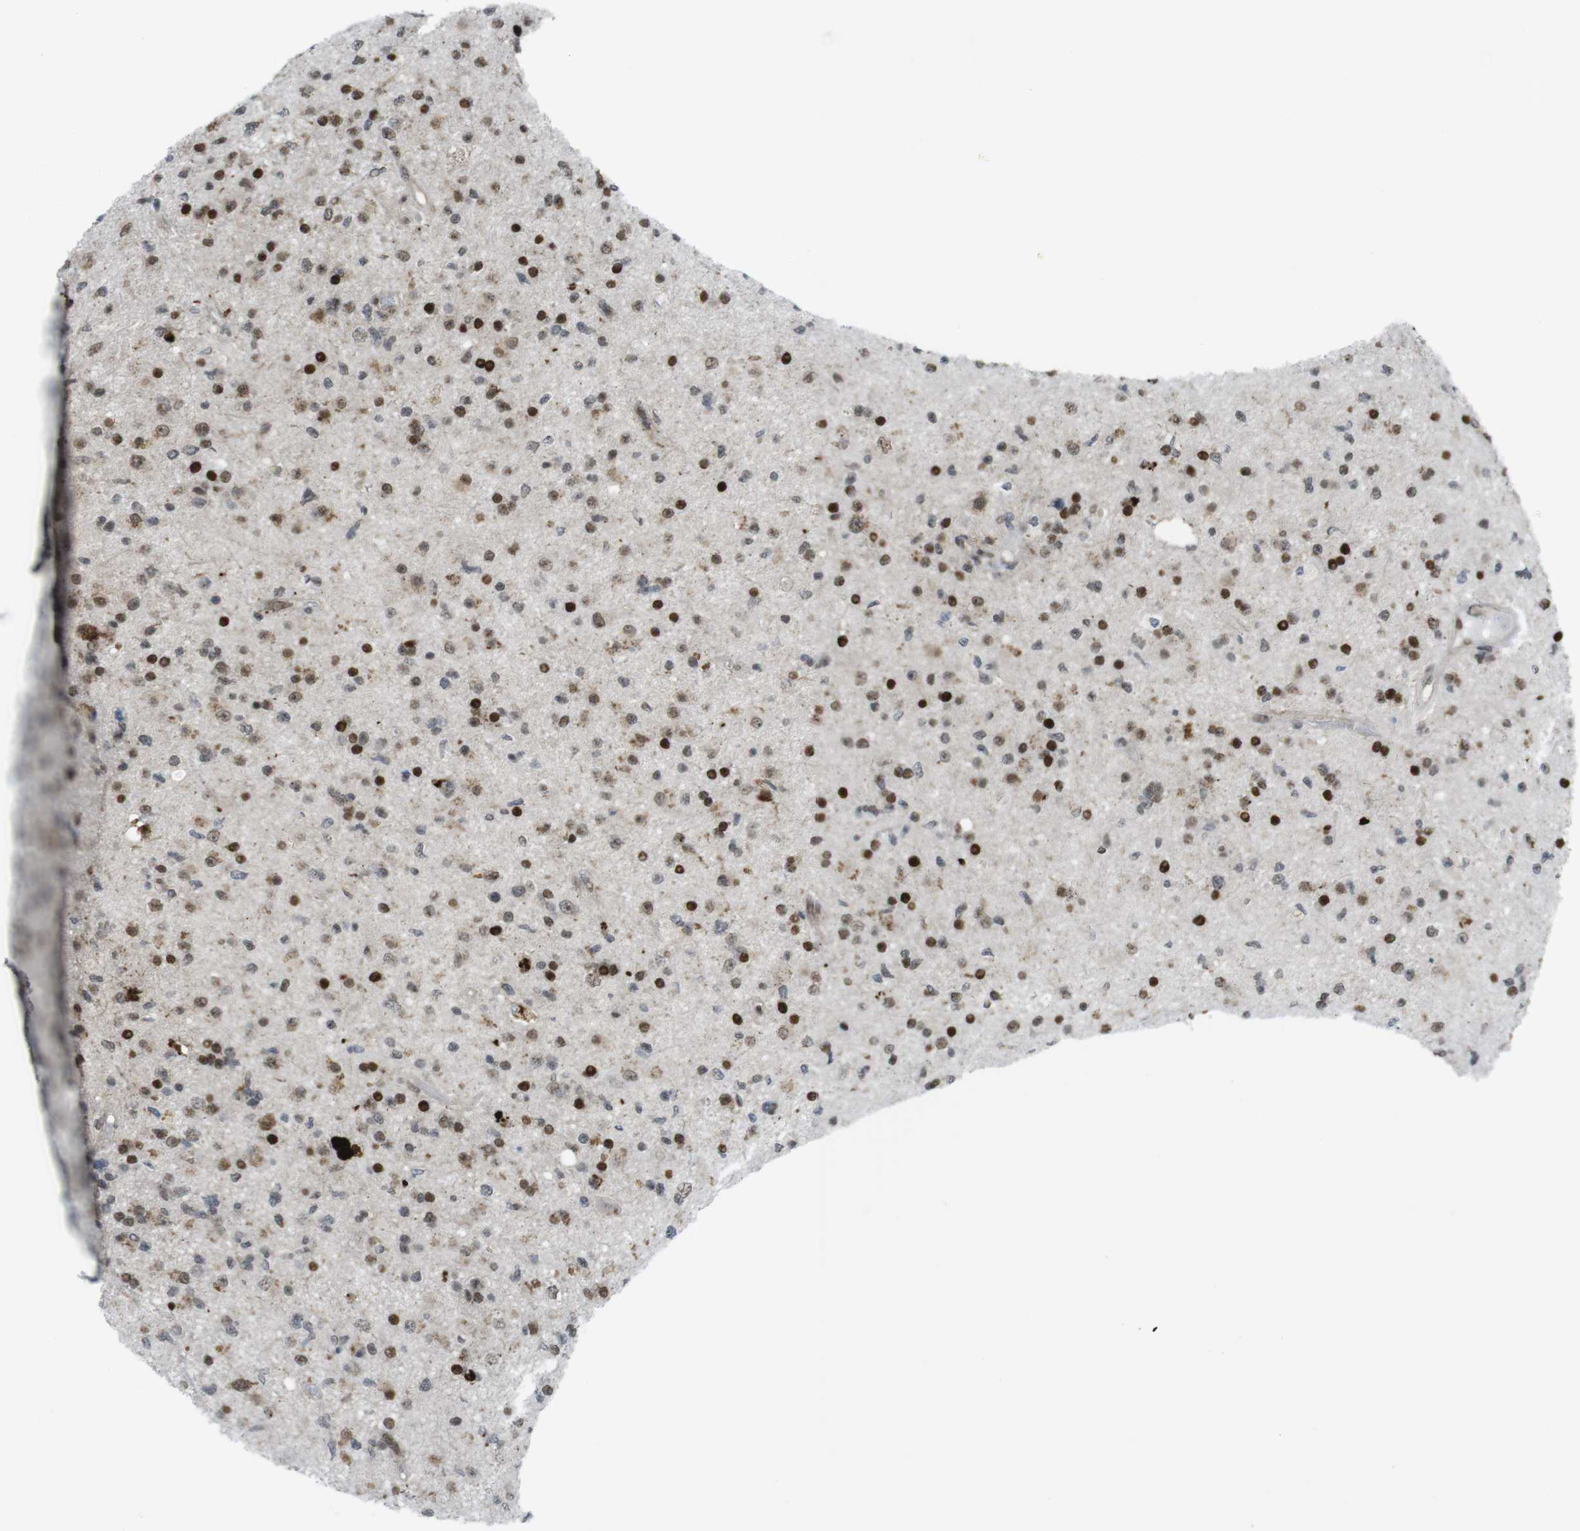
{"staining": {"intensity": "strong", "quantity": "25%-75%", "location": "nuclear"}, "tissue": "glioma", "cell_type": "Tumor cells", "image_type": "cancer", "snomed": [{"axis": "morphology", "description": "Glioma, malignant, High grade"}, {"axis": "topography", "description": "Brain"}], "caption": "Strong nuclear positivity is seen in approximately 25%-75% of tumor cells in high-grade glioma (malignant). The protein of interest is stained brown, and the nuclei are stained in blue (DAB IHC with brightfield microscopy, high magnification).", "gene": "UBB", "patient": {"sex": "male", "age": 33}}